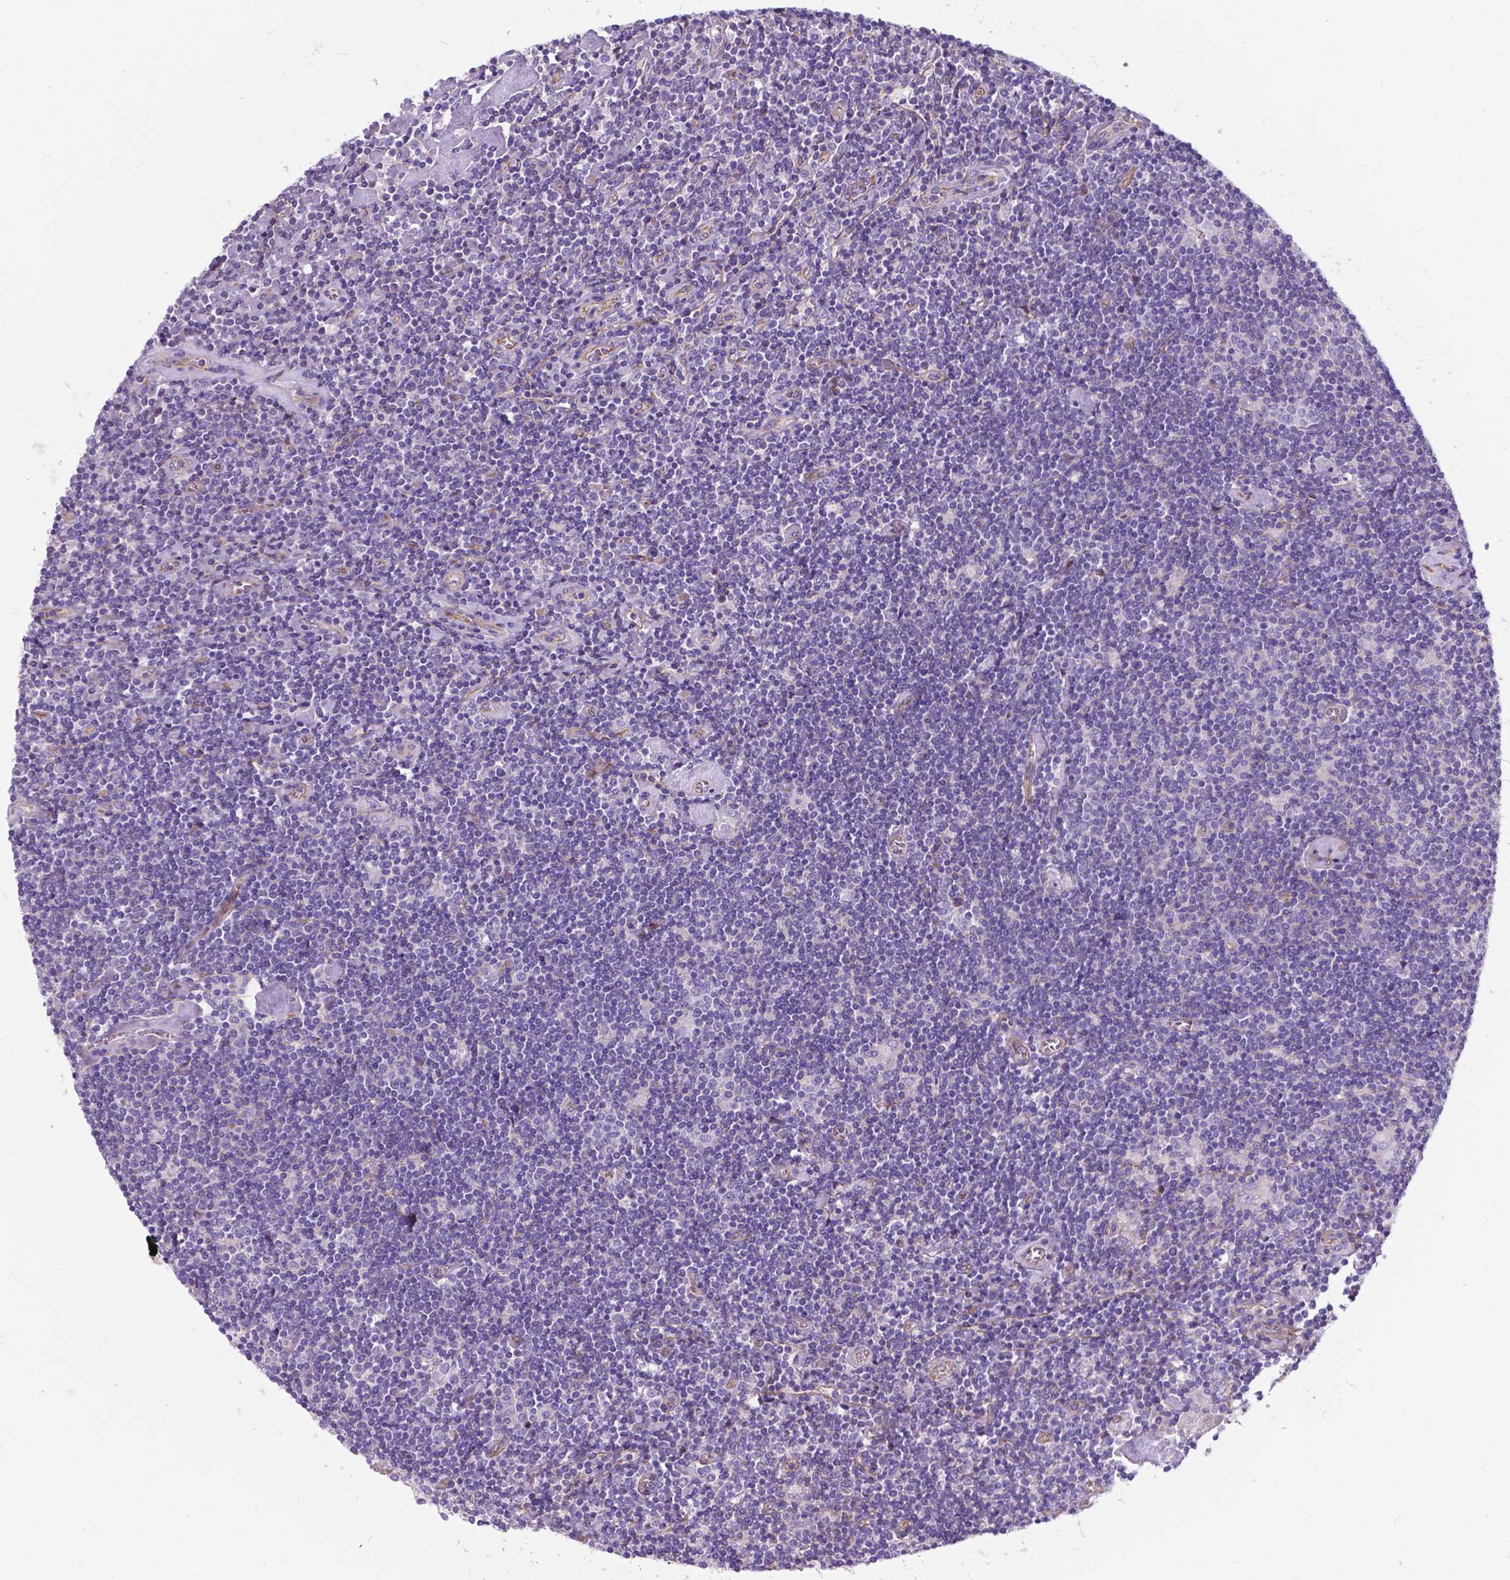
{"staining": {"intensity": "negative", "quantity": "none", "location": "none"}, "tissue": "lymphoma", "cell_type": "Tumor cells", "image_type": "cancer", "snomed": [{"axis": "morphology", "description": "Hodgkin's disease, NOS"}, {"axis": "topography", "description": "Lymph node"}], "caption": "A micrograph of human lymphoma is negative for staining in tumor cells. Nuclei are stained in blue.", "gene": "FLT4", "patient": {"sex": "male", "age": 40}}